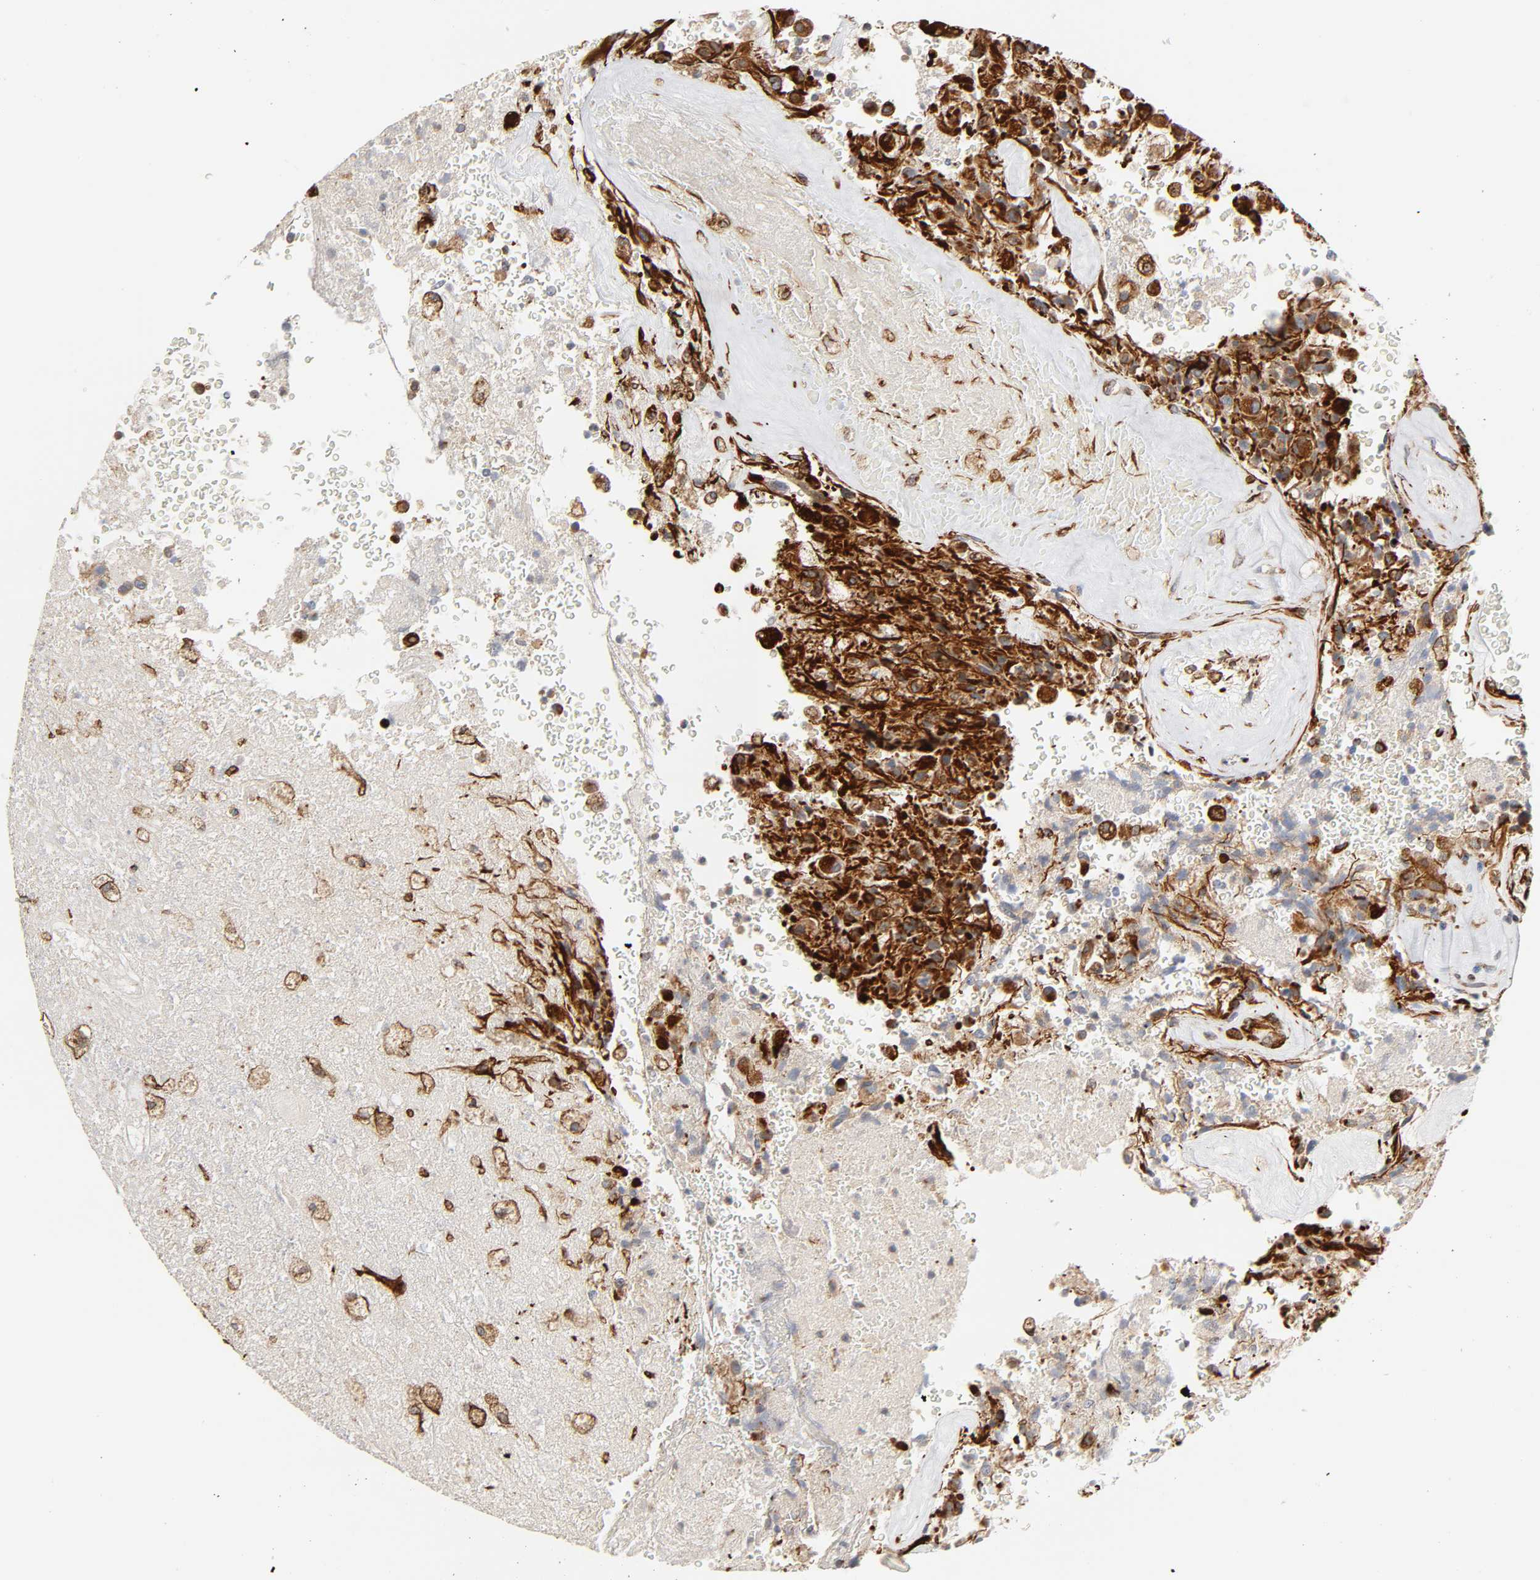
{"staining": {"intensity": "strong", "quantity": ">75%", "location": "cytoplasmic/membranous"}, "tissue": "glioma", "cell_type": "Tumor cells", "image_type": "cancer", "snomed": [{"axis": "morphology", "description": "Normal tissue, NOS"}, {"axis": "morphology", "description": "Glioma, malignant, High grade"}, {"axis": "topography", "description": "Cerebral cortex"}], "caption": "A photomicrograph of human glioma stained for a protein exhibits strong cytoplasmic/membranous brown staining in tumor cells. (IHC, brightfield microscopy, high magnification).", "gene": "FAM118A", "patient": {"sex": "male", "age": 56}}